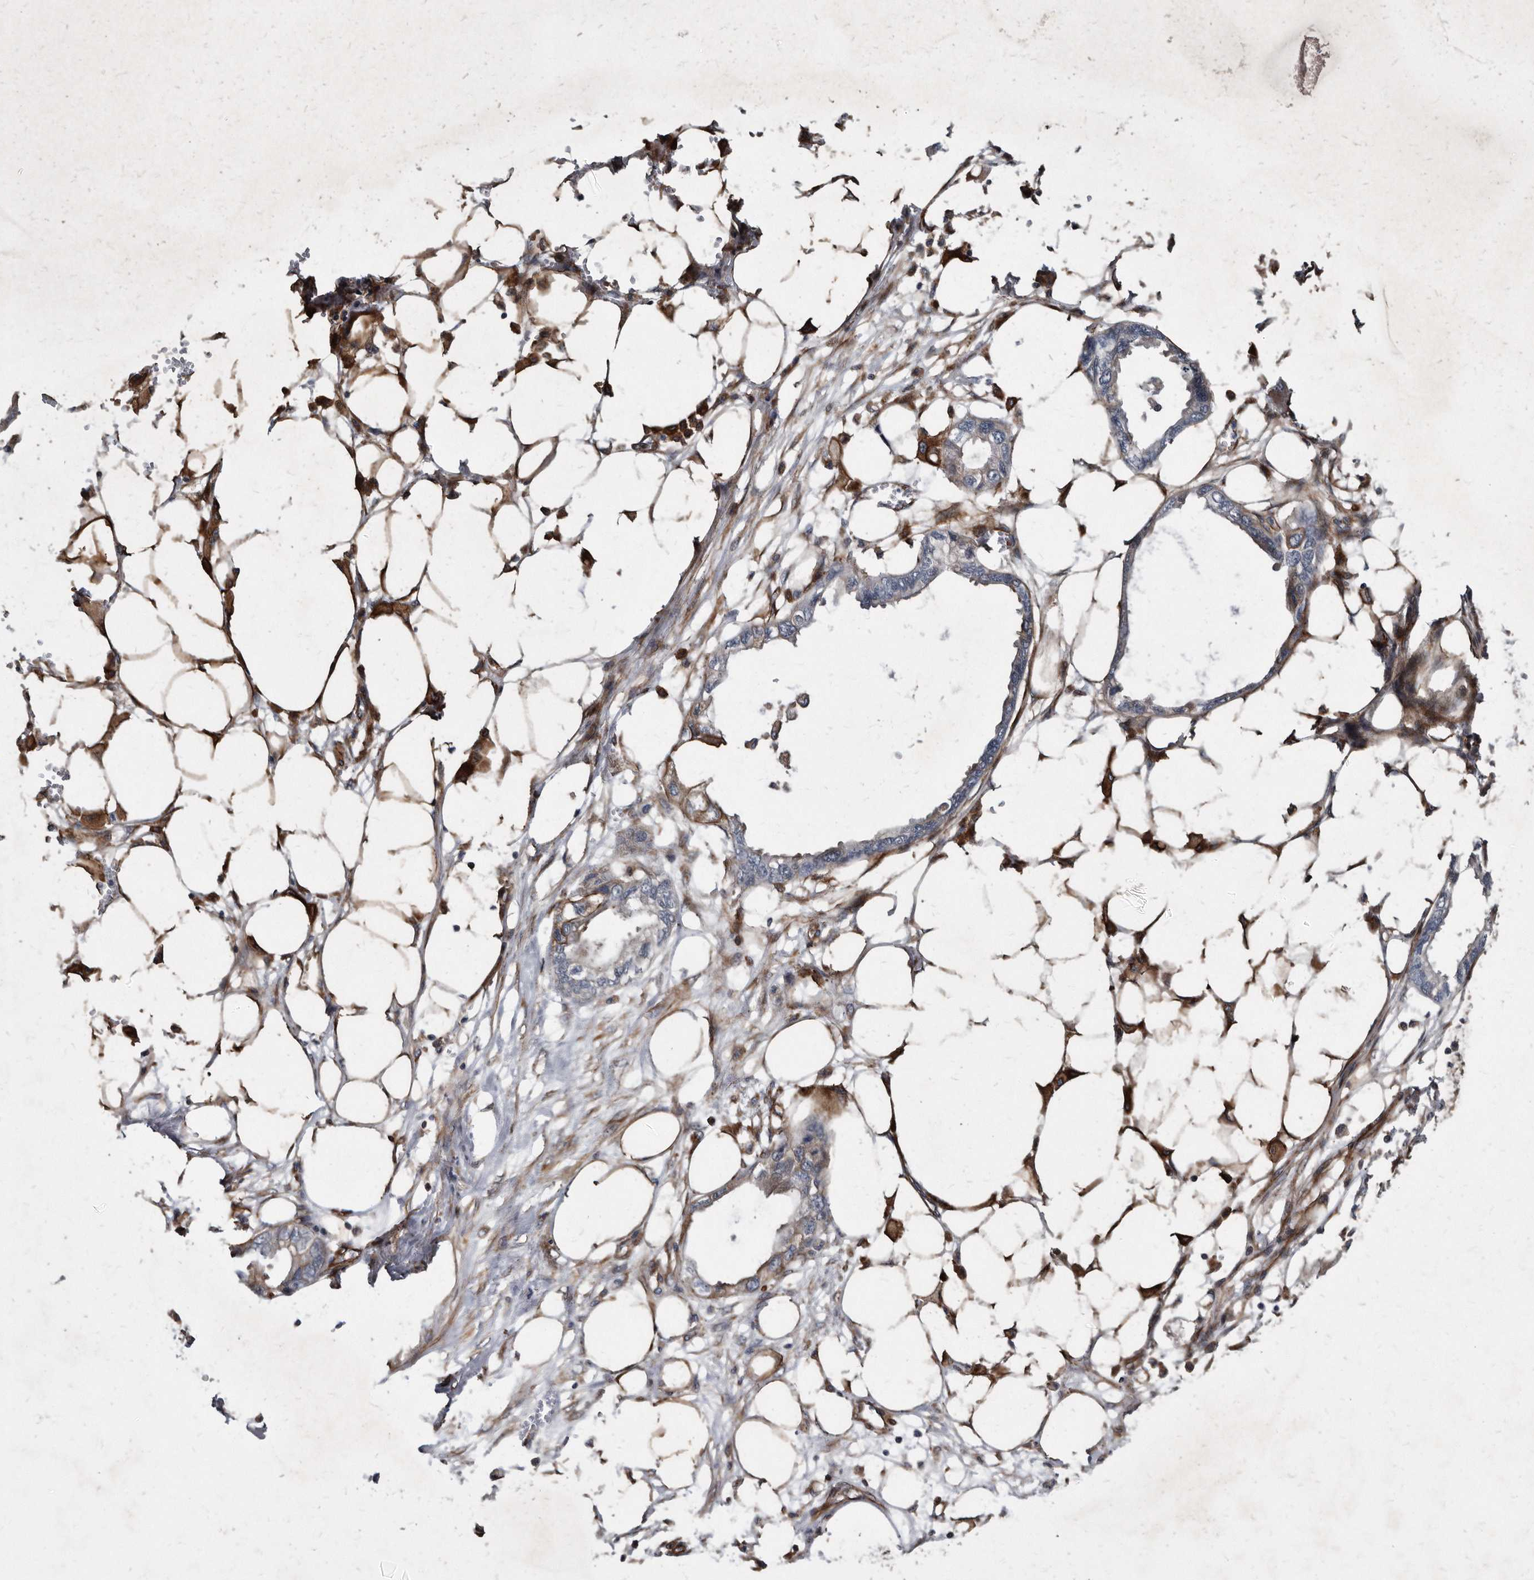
{"staining": {"intensity": "strong", "quantity": "<25%", "location": "cytoplasmic/membranous"}, "tissue": "endometrial cancer", "cell_type": "Tumor cells", "image_type": "cancer", "snomed": [{"axis": "morphology", "description": "Adenocarcinoma, NOS"}, {"axis": "morphology", "description": "Adenocarcinoma, metastatic, NOS"}, {"axis": "topography", "description": "Adipose tissue"}, {"axis": "topography", "description": "Endometrium"}], "caption": "IHC of endometrial cancer (metastatic adenocarcinoma) shows medium levels of strong cytoplasmic/membranous positivity in about <25% of tumor cells. (IHC, brightfield microscopy, high magnification).", "gene": "KCTD20", "patient": {"sex": "female", "age": 67}}